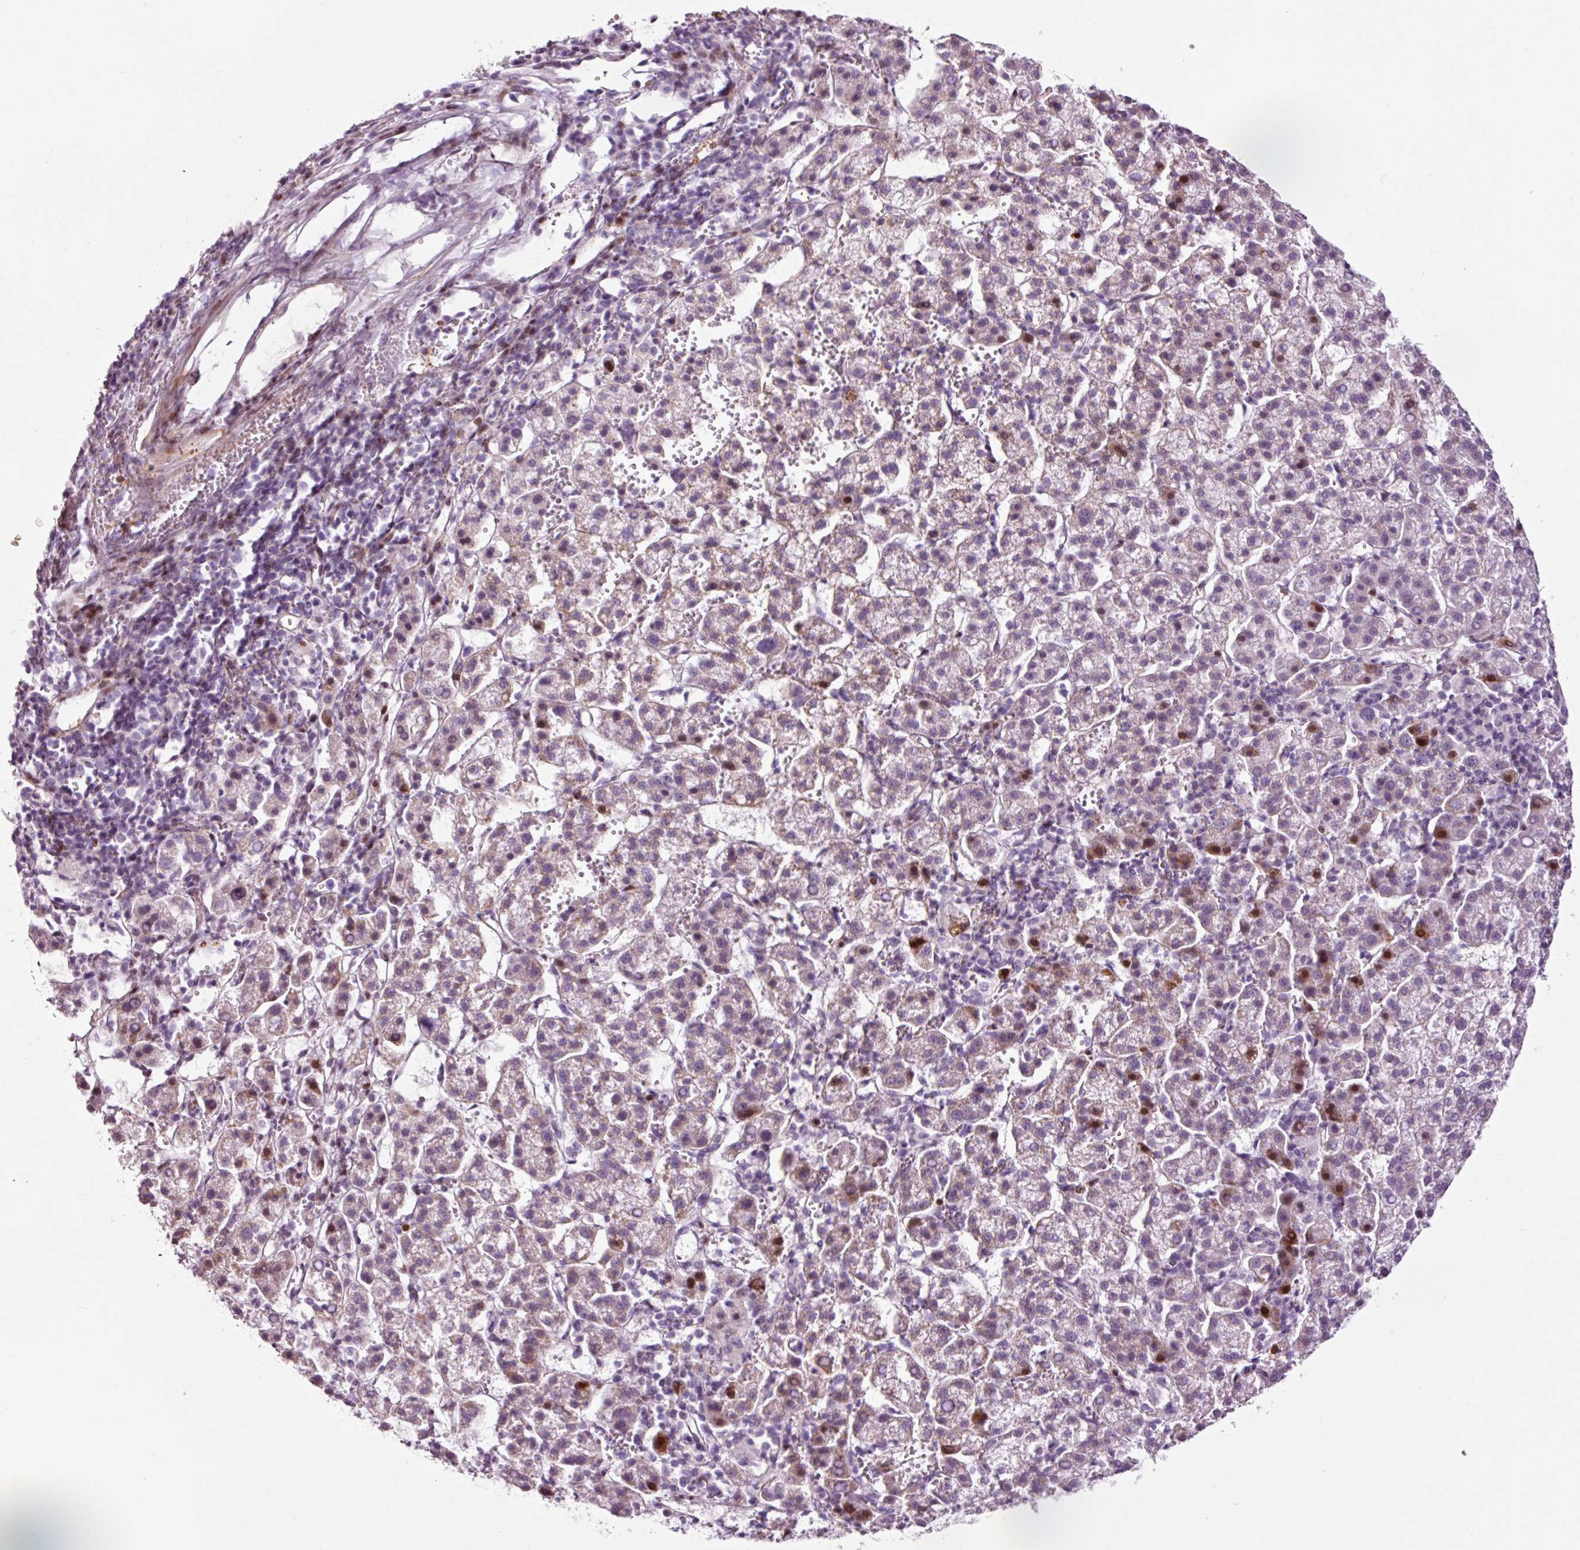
{"staining": {"intensity": "weak", "quantity": "<25%", "location": "cytoplasmic/membranous"}, "tissue": "liver cancer", "cell_type": "Tumor cells", "image_type": "cancer", "snomed": [{"axis": "morphology", "description": "Carcinoma, Hepatocellular, NOS"}, {"axis": "topography", "description": "Liver"}], "caption": "The micrograph demonstrates no staining of tumor cells in liver hepatocellular carcinoma.", "gene": "ANKRD20A1", "patient": {"sex": "female", "age": 58}}